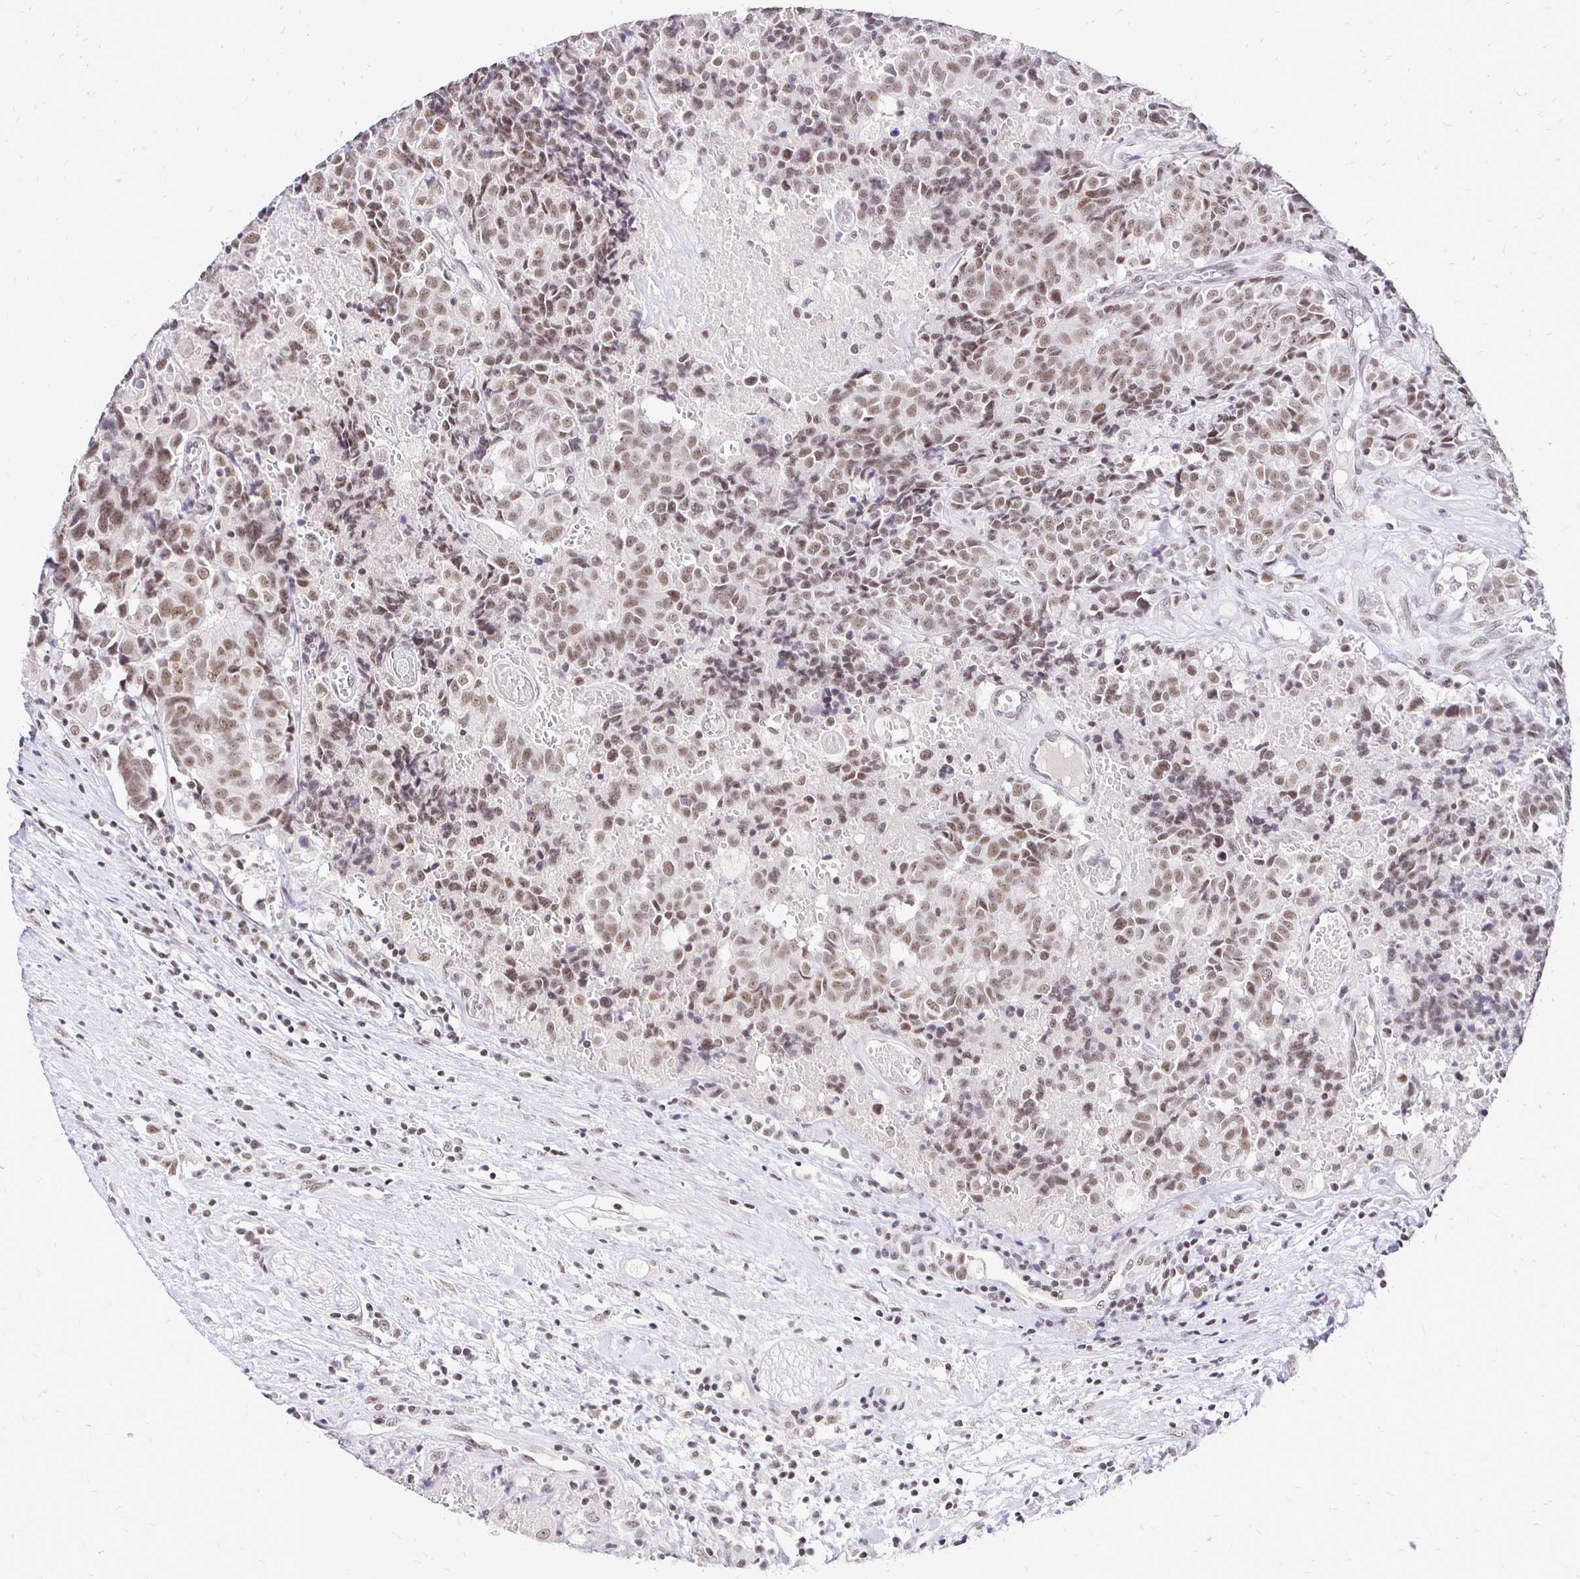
{"staining": {"intensity": "weak", "quantity": ">75%", "location": "nuclear"}, "tissue": "prostate cancer", "cell_type": "Tumor cells", "image_type": "cancer", "snomed": [{"axis": "morphology", "description": "Adenocarcinoma, High grade"}, {"axis": "topography", "description": "Prostate and seminal vesicle, NOS"}], "caption": "High-power microscopy captured an IHC histopathology image of prostate cancer (adenocarcinoma (high-grade)), revealing weak nuclear staining in about >75% of tumor cells.", "gene": "SIN3A", "patient": {"sex": "male", "age": 60}}